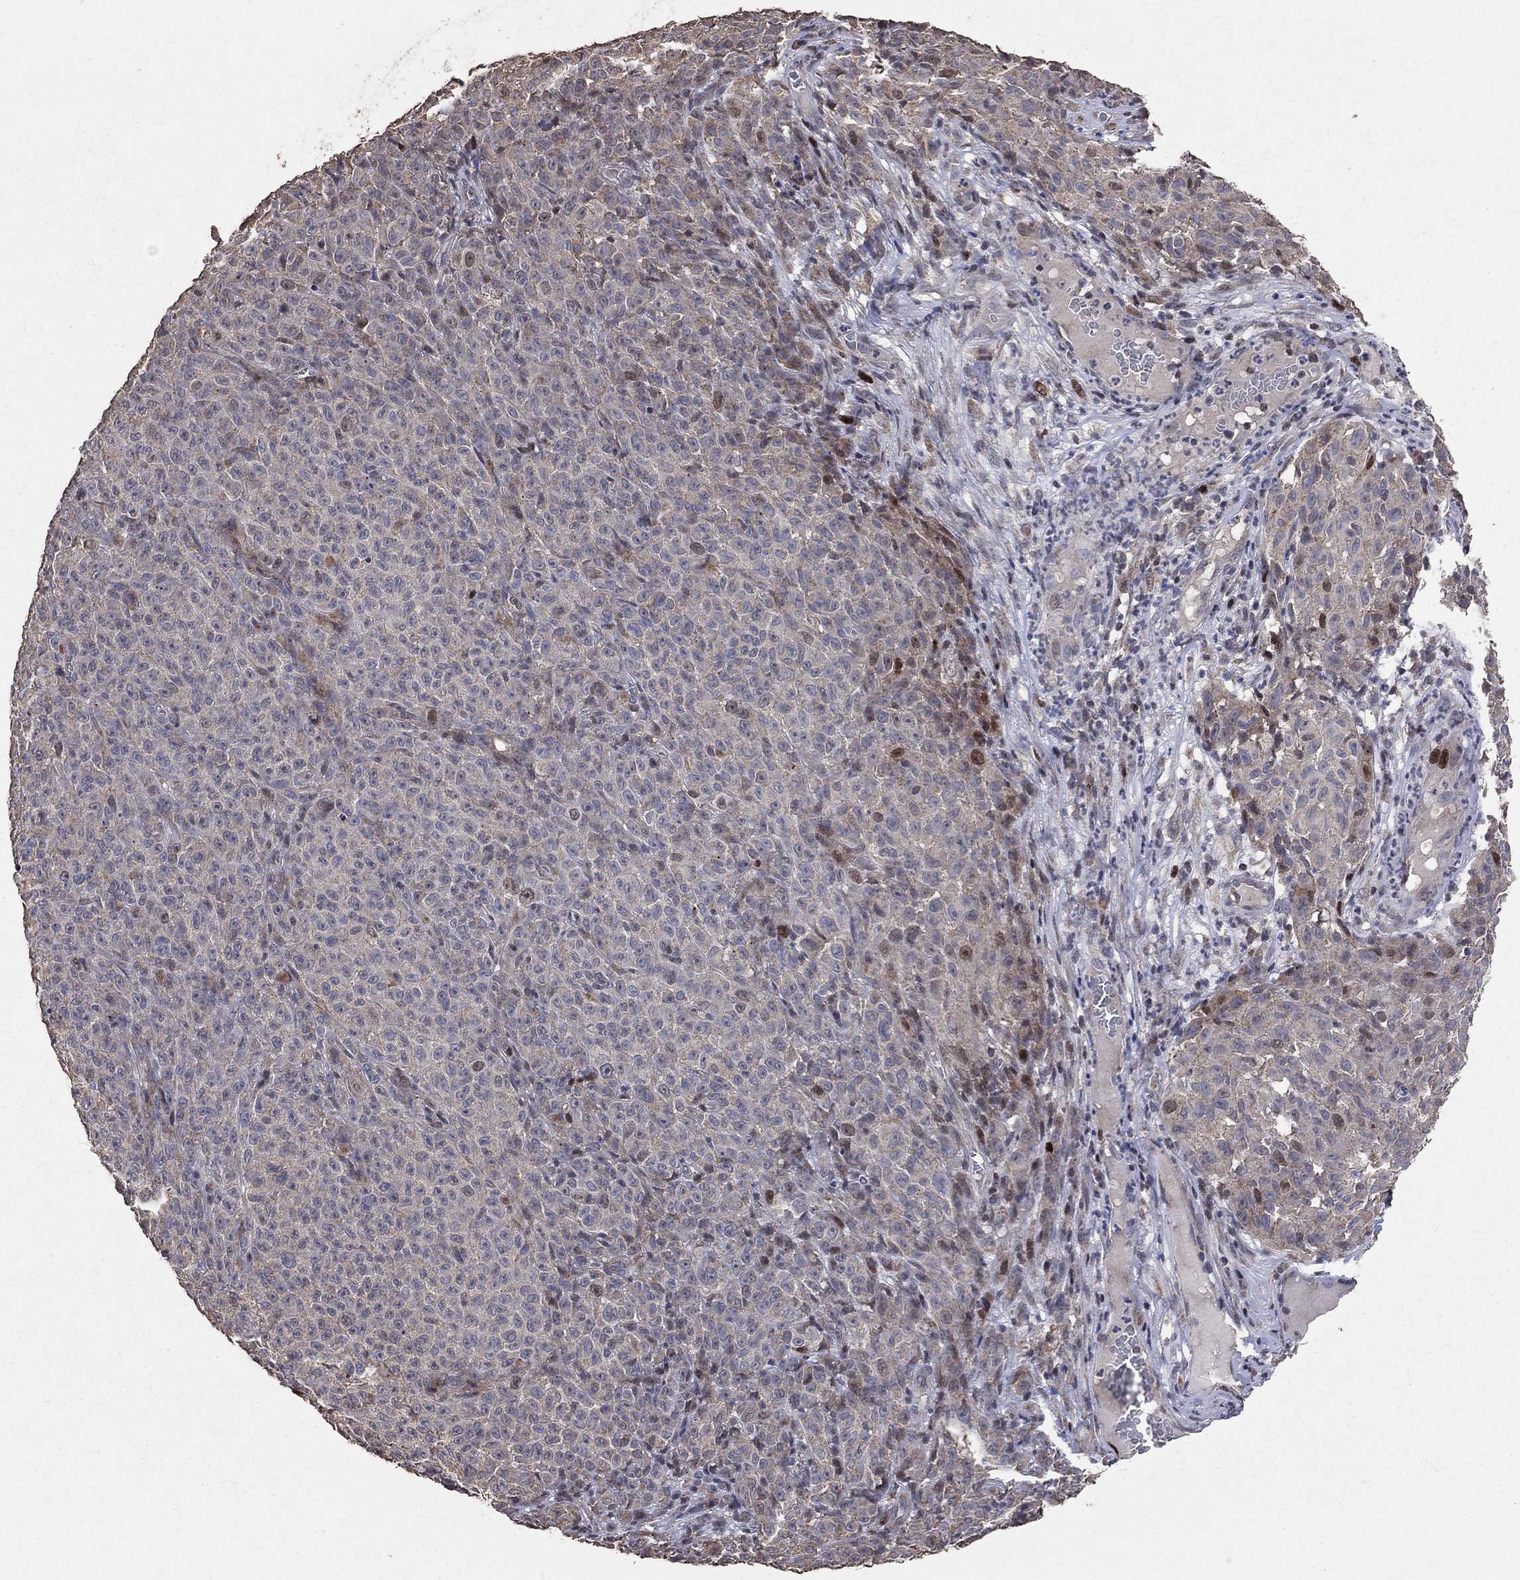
{"staining": {"intensity": "negative", "quantity": "none", "location": "none"}, "tissue": "melanoma", "cell_type": "Tumor cells", "image_type": "cancer", "snomed": [{"axis": "morphology", "description": "Malignant melanoma, NOS"}, {"axis": "topography", "description": "Skin"}], "caption": "DAB (3,3'-diaminobenzidine) immunohistochemical staining of human malignant melanoma shows no significant expression in tumor cells.", "gene": "LY6K", "patient": {"sex": "female", "age": 82}}